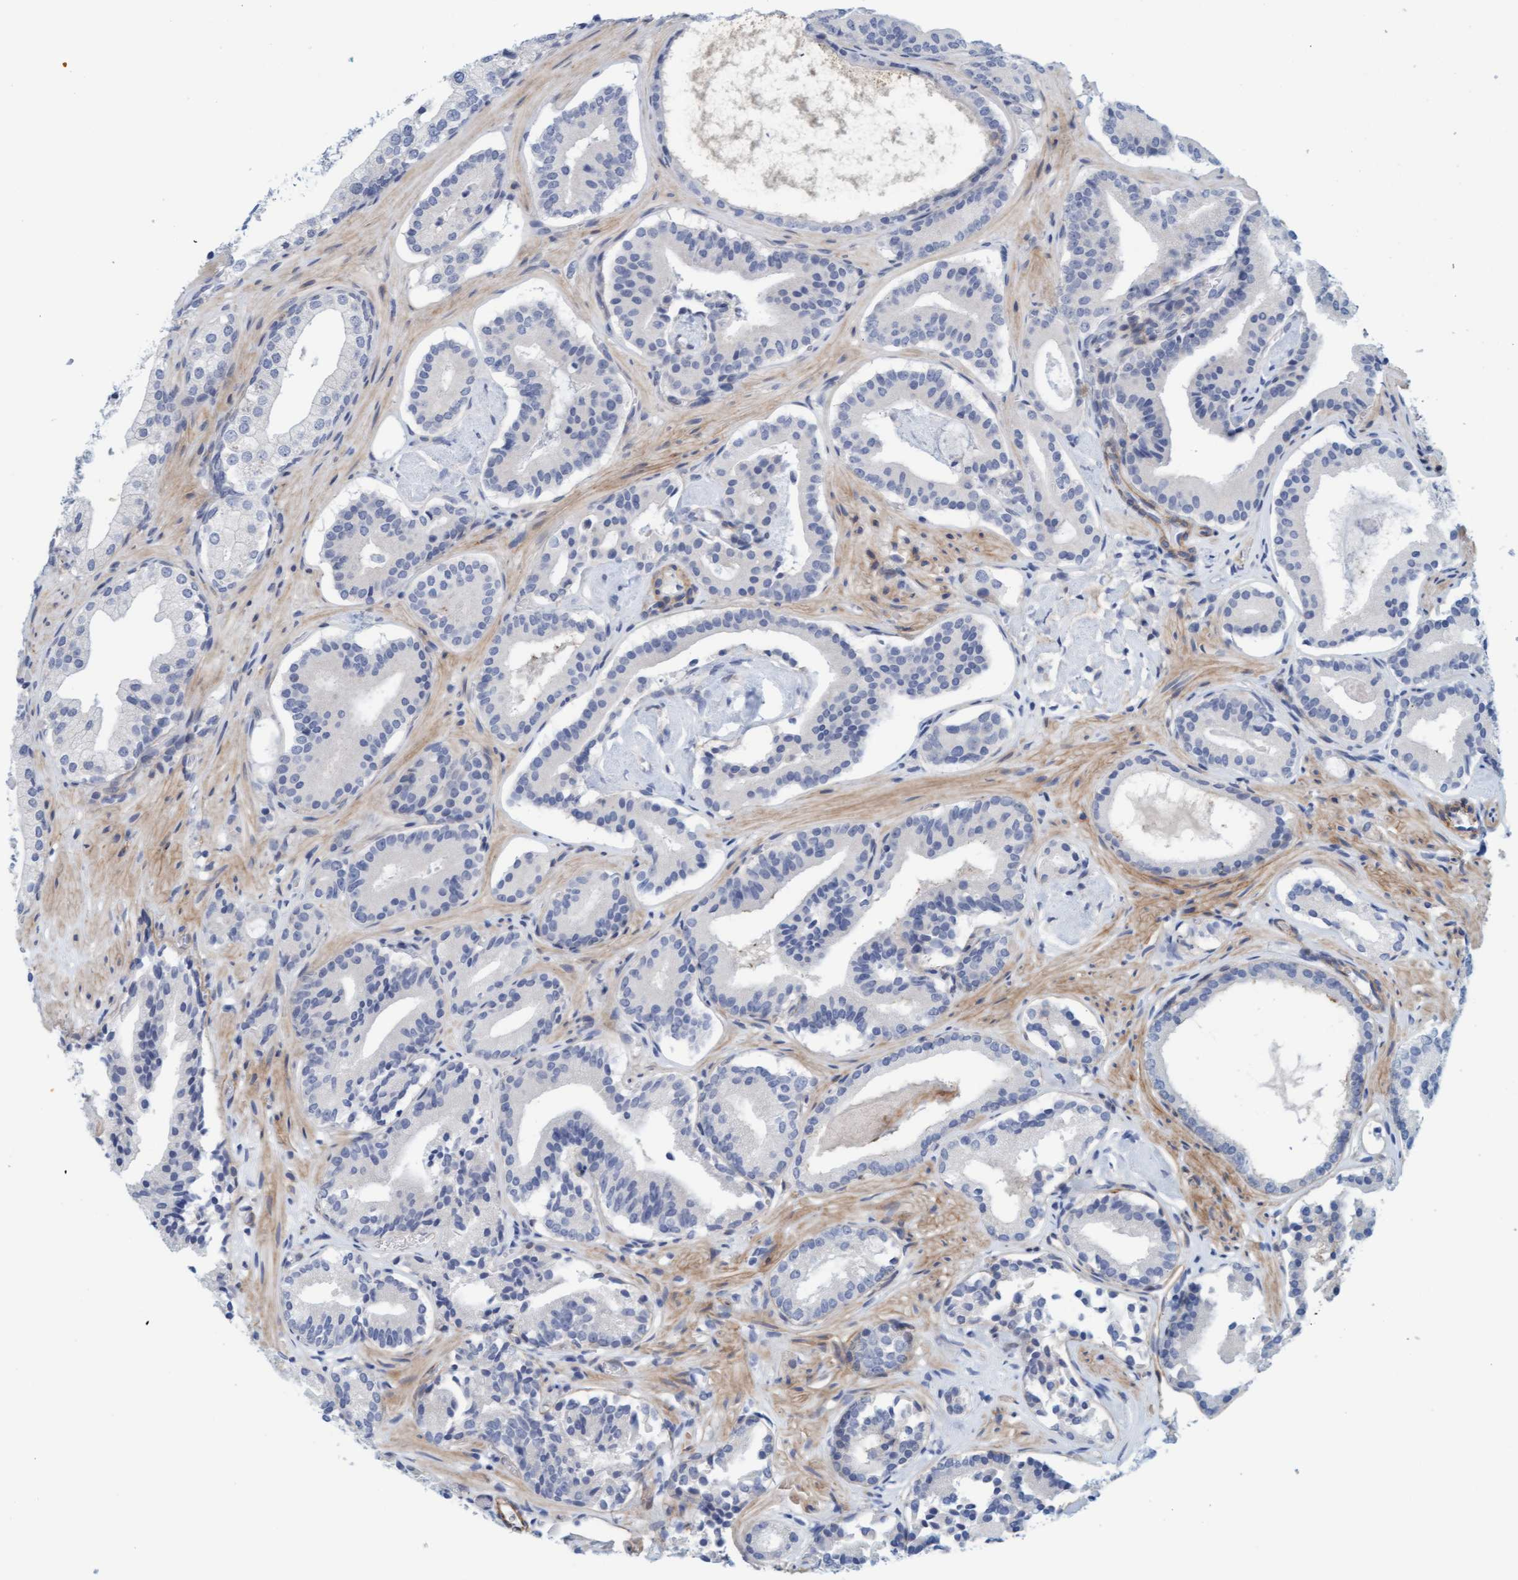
{"staining": {"intensity": "negative", "quantity": "none", "location": "none"}, "tissue": "prostate cancer", "cell_type": "Tumor cells", "image_type": "cancer", "snomed": [{"axis": "morphology", "description": "Adenocarcinoma, Low grade"}, {"axis": "topography", "description": "Prostate"}], "caption": "Immunohistochemical staining of human prostate cancer (adenocarcinoma (low-grade)) demonstrates no significant positivity in tumor cells.", "gene": "TSTD2", "patient": {"sex": "male", "age": 51}}